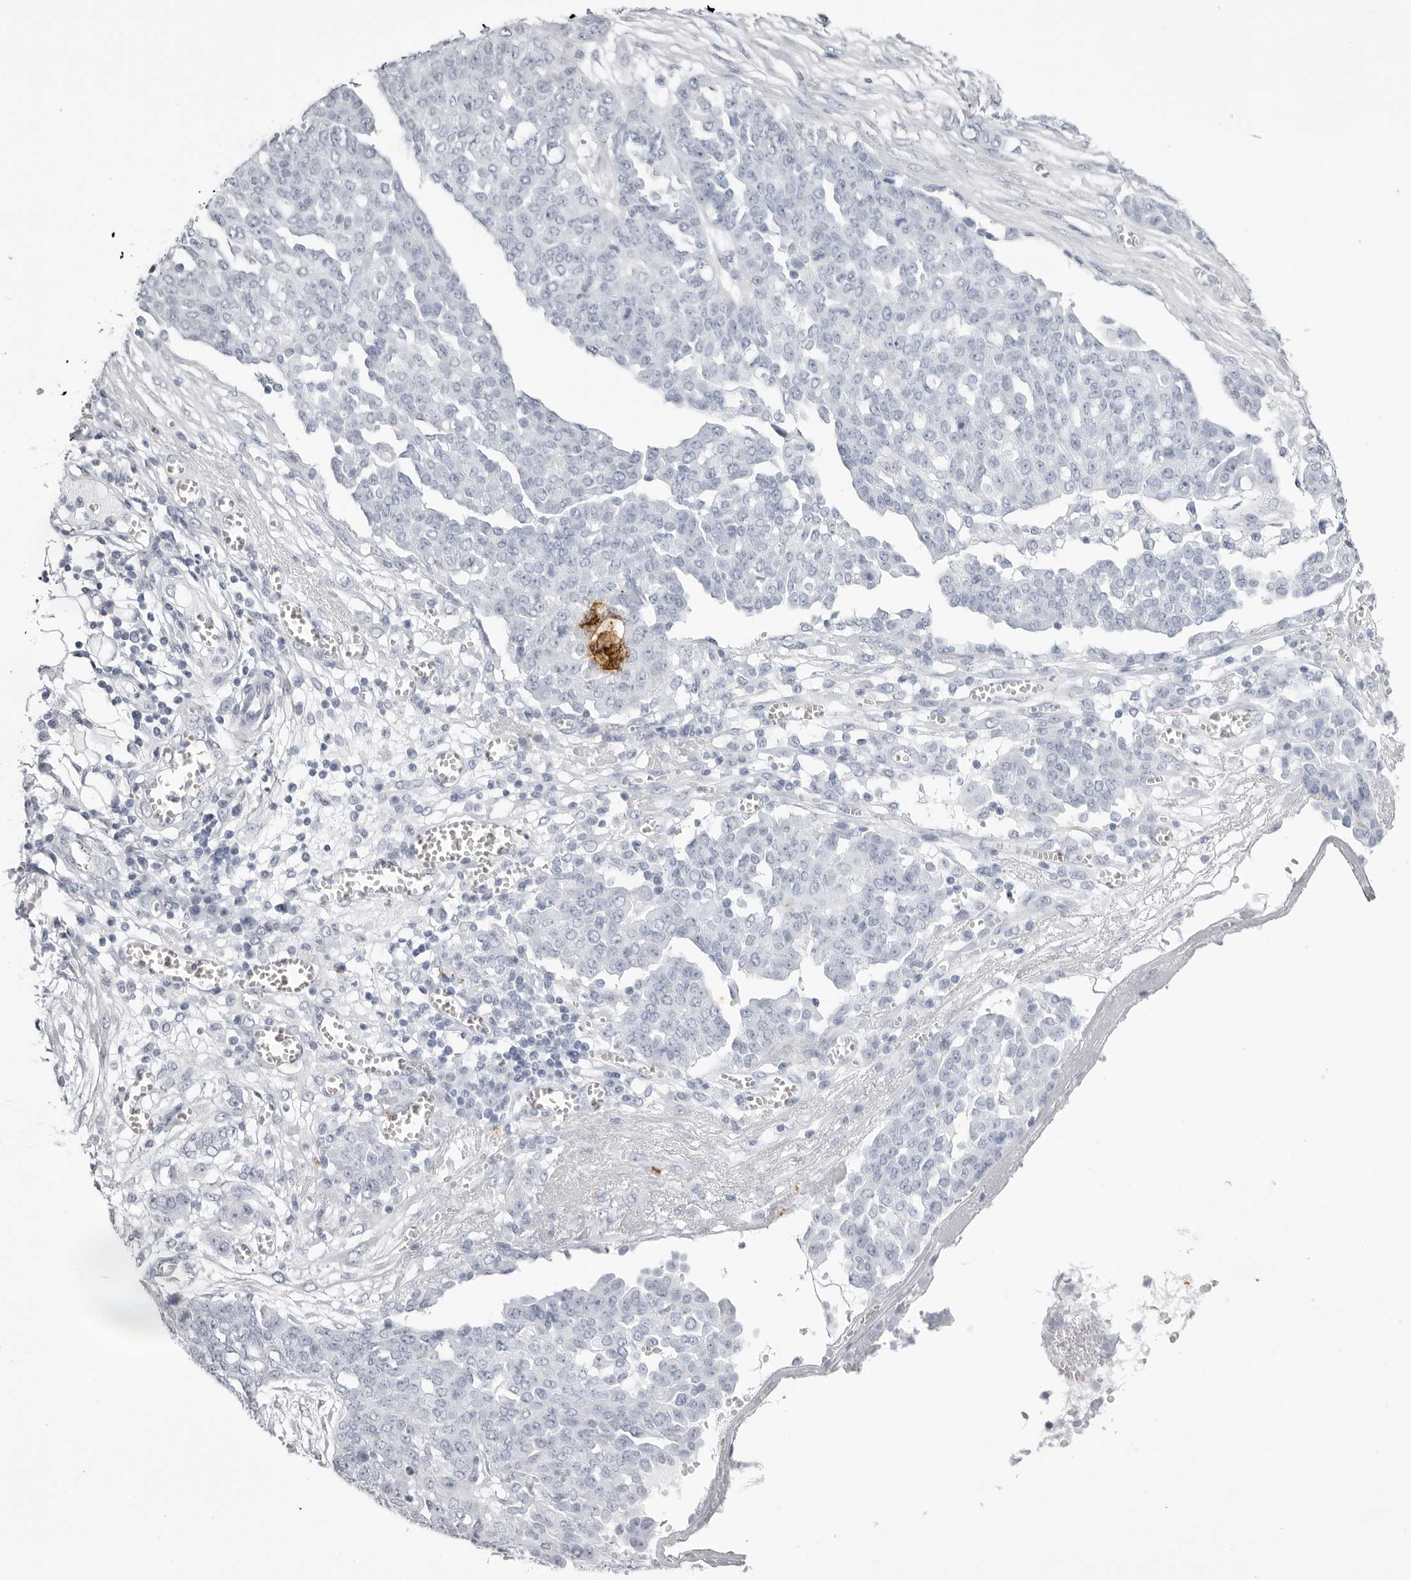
{"staining": {"intensity": "negative", "quantity": "none", "location": "none"}, "tissue": "ovarian cancer", "cell_type": "Tumor cells", "image_type": "cancer", "snomed": [{"axis": "morphology", "description": "Cystadenocarcinoma, serous, NOS"}, {"axis": "topography", "description": "Soft tissue"}, {"axis": "topography", "description": "Ovary"}], "caption": "Ovarian serous cystadenocarcinoma stained for a protein using immunohistochemistry displays no positivity tumor cells.", "gene": "KLK9", "patient": {"sex": "female", "age": 57}}